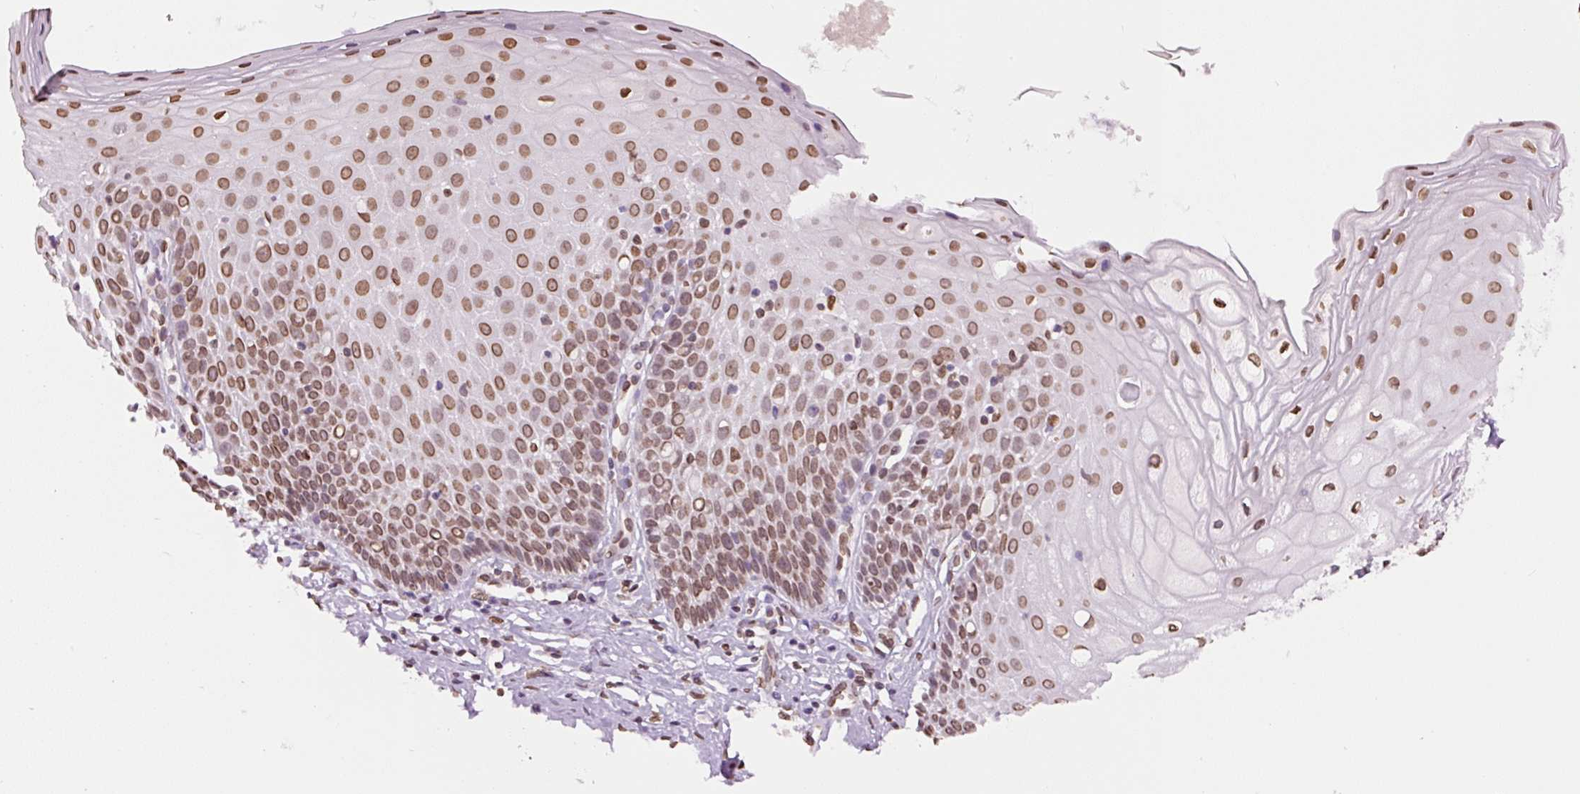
{"staining": {"intensity": "moderate", "quantity": ">75%", "location": "cytoplasmic/membranous,nuclear"}, "tissue": "cervix", "cell_type": "Glandular cells", "image_type": "normal", "snomed": [{"axis": "morphology", "description": "Normal tissue, NOS"}, {"axis": "topography", "description": "Cervix"}], "caption": "This micrograph shows immunohistochemistry (IHC) staining of unremarkable cervix, with medium moderate cytoplasmic/membranous,nuclear positivity in approximately >75% of glandular cells.", "gene": "ZNF224", "patient": {"sex": "female", "age": 36}}